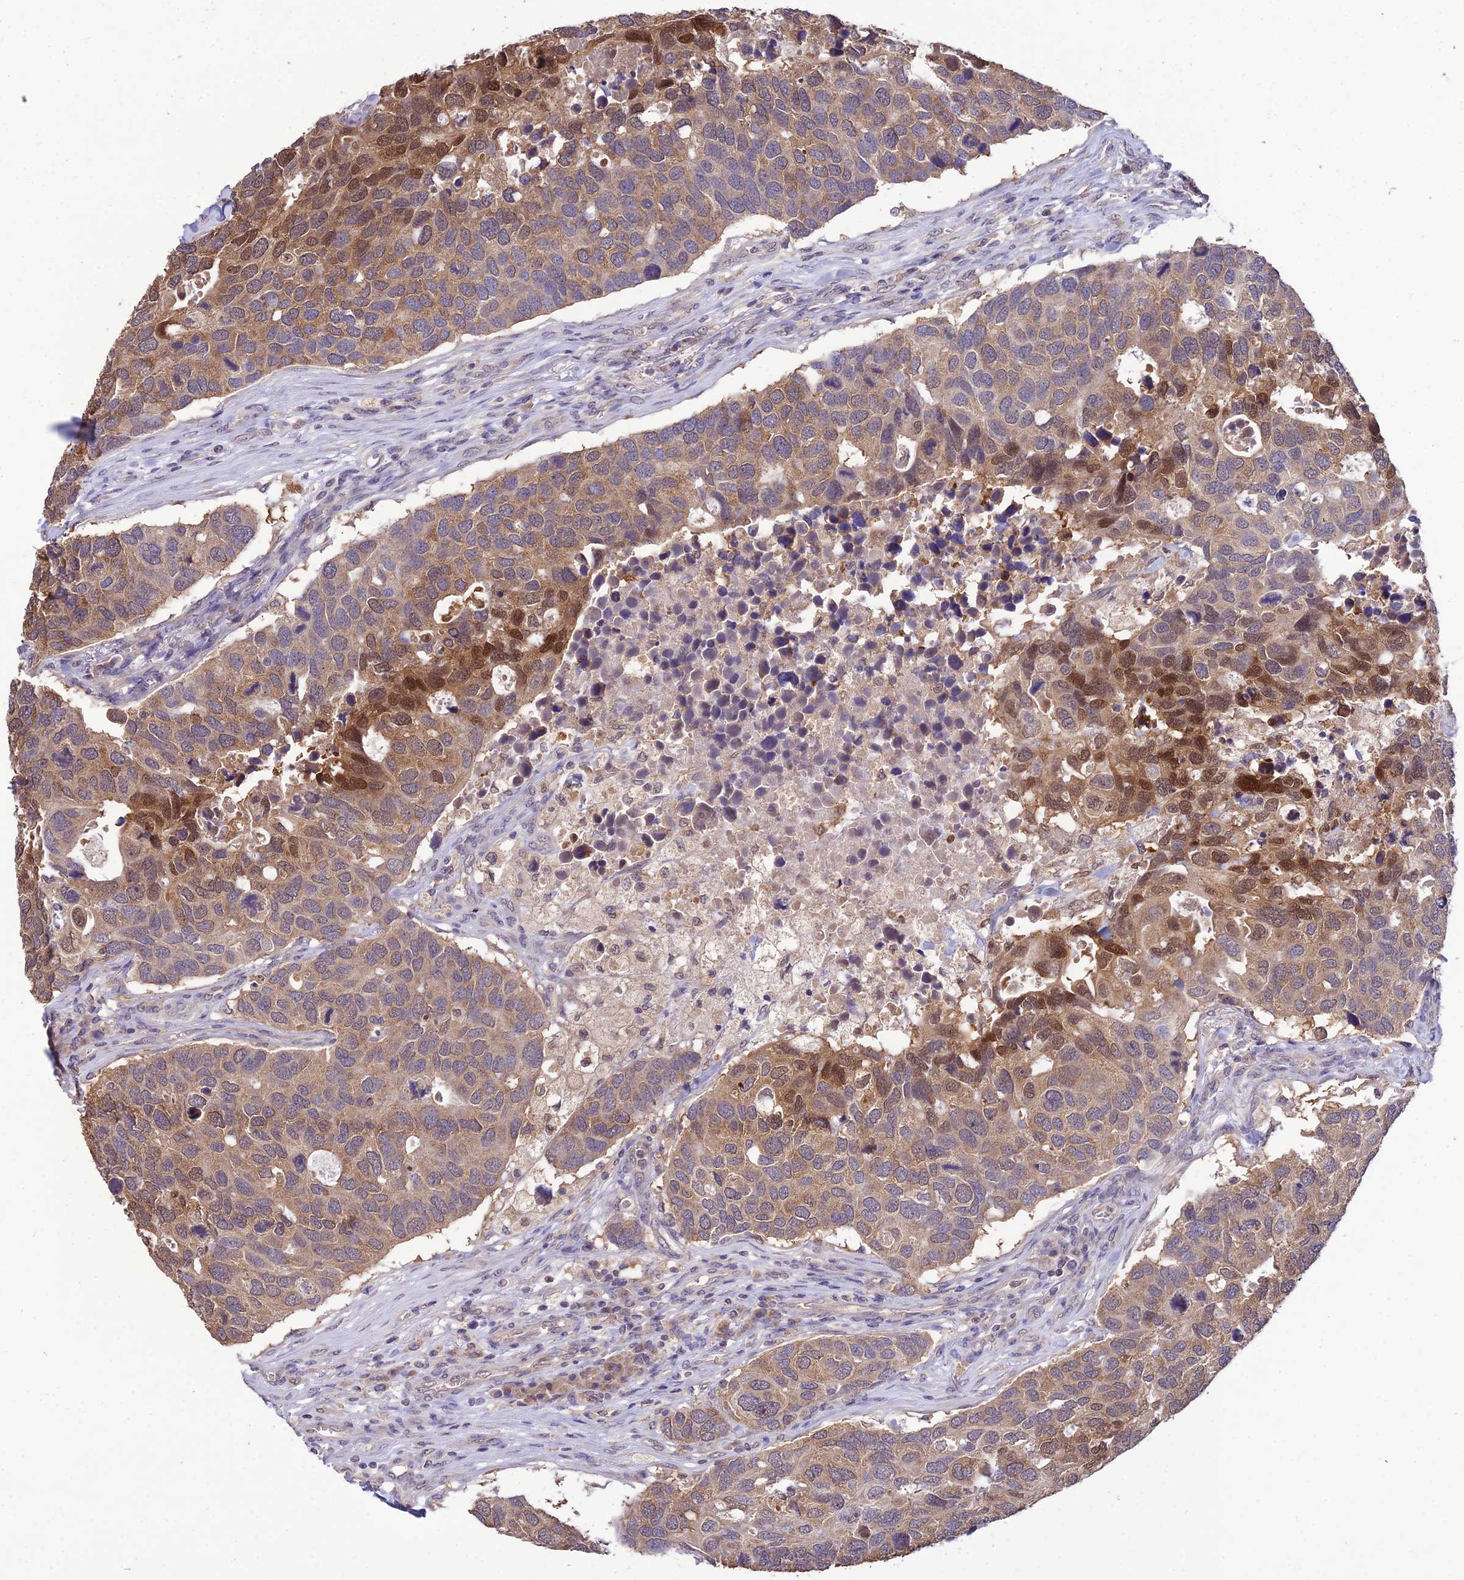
{"staining": {"intensity": "strong", "quantity": "25%-75%", "location": "cytoplasmic/membranous,nuclear"}, "tissue": "breast cancer", "cell_type": "Tumor cells", "image_type": "cancer", "snomed": [{"axis": "morphology", "description": "Duct carcinoma"}, {"axis": "topography", "description": "Breast"}], "caption": "A brown stain shows strong cytoplasmic/membranous and nuclear positivity of a protein in breast cancer tumor cells.", "gene": "PGK1", "patient": {"sex": "female", "age": 83}}